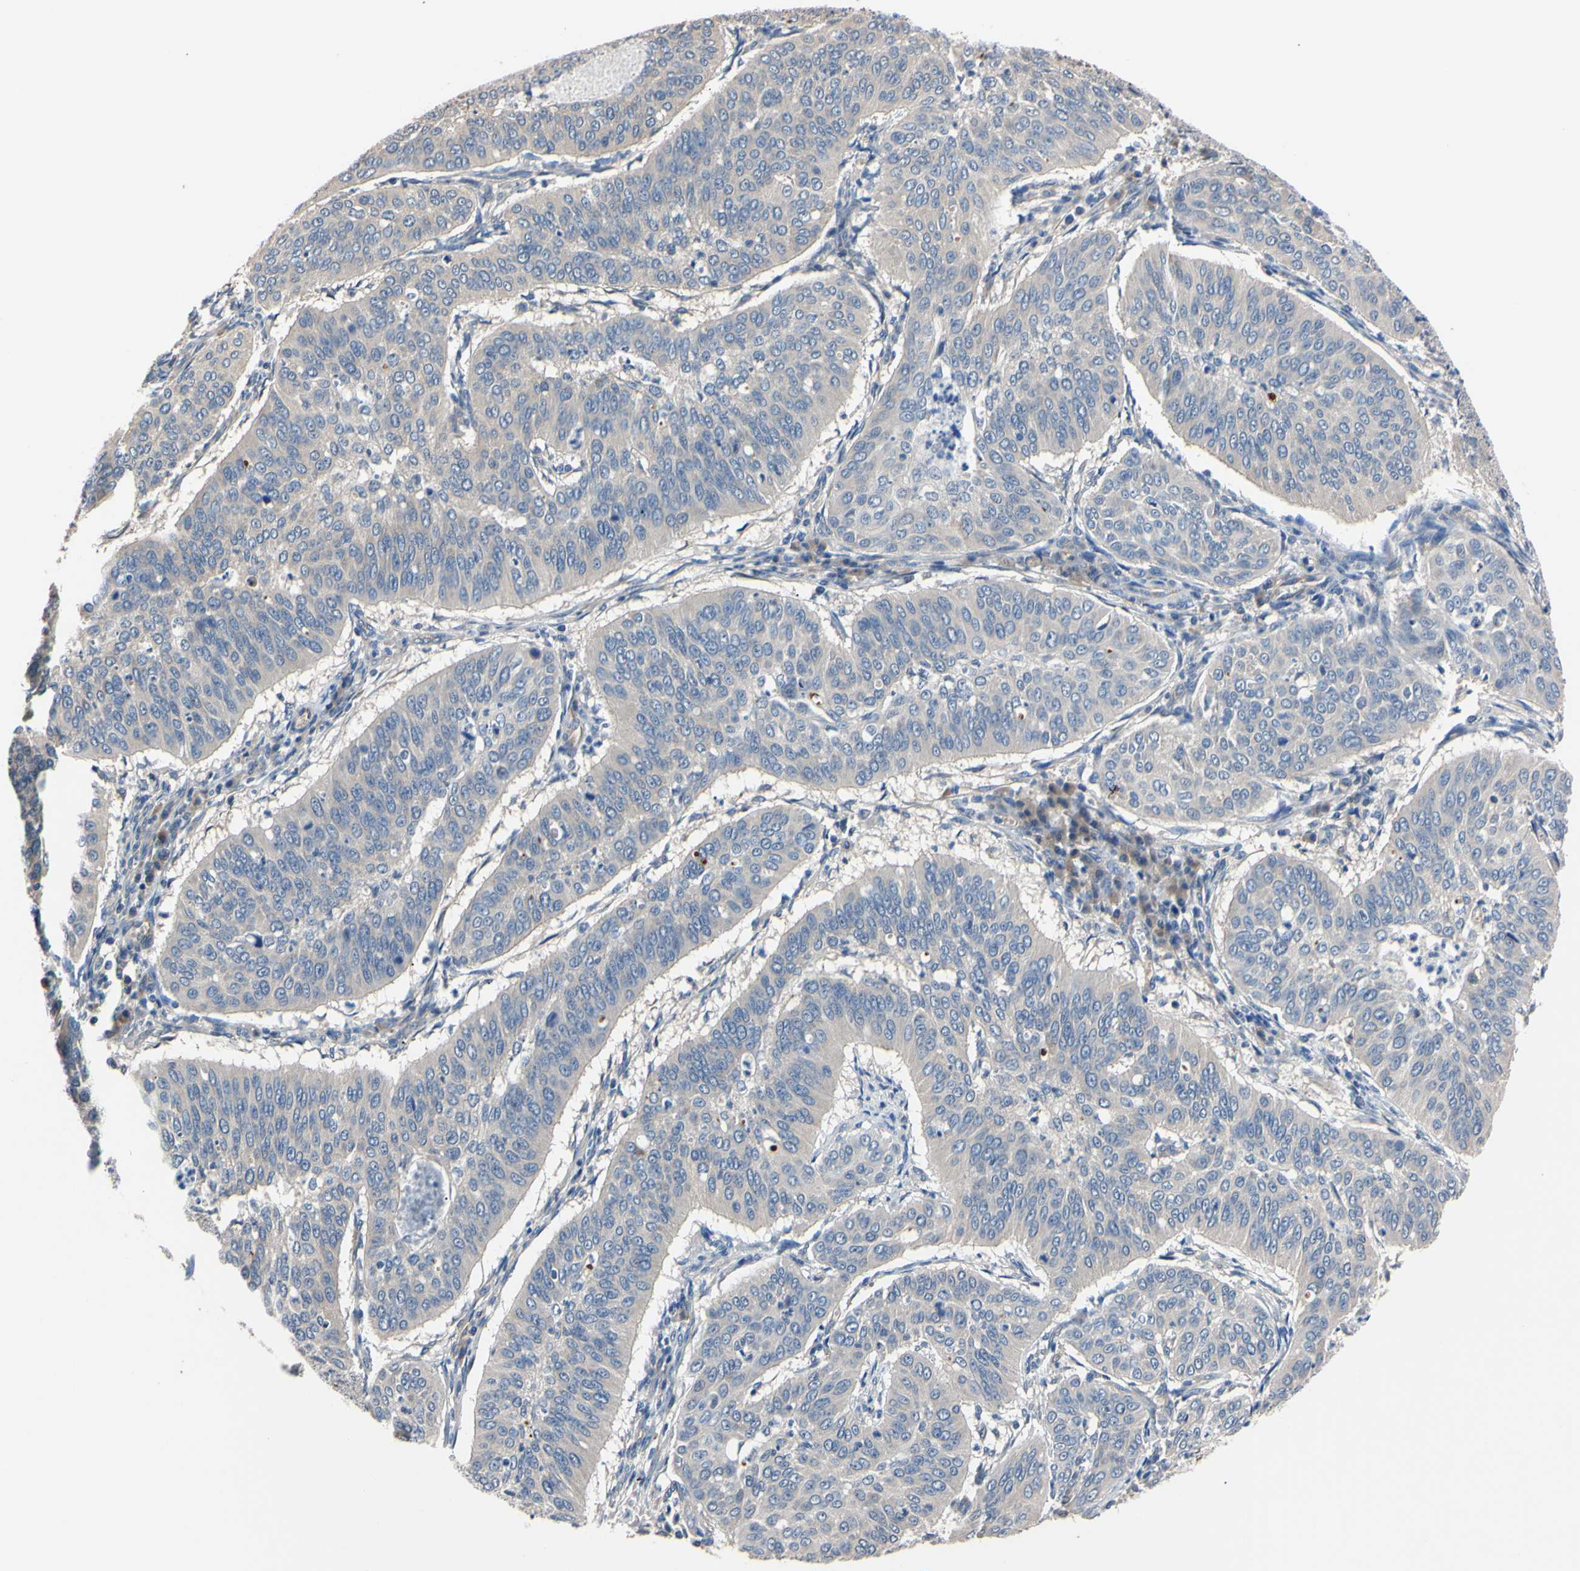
{"staining": {"intensity": "weak", "quantity": ">75%", "location": "cytoplasmic/membranous"}, "tissue": "cervical cancer", "cell_type": "Tumor cells", "image_type": "cancer", "snomed": [{"axis": "morphology", "description": "Normal tissue, NOS"}, {"axis": "morphology", "description": "Squamous cell carcinoma, NOS"}, {"axis": "topography", "description": "Cervix"}], "caption": "High-magnification brightfield microscopy of cervical cancer stained with DAB (brown) and counterstained with hematoxylin (blue). tumor cells exhibit weak cytoplasmic/membranous expression is appreciated in approximately>75% of cells.", "gene": "RARS1", "patient": {"sex": "female", "age": 39}}